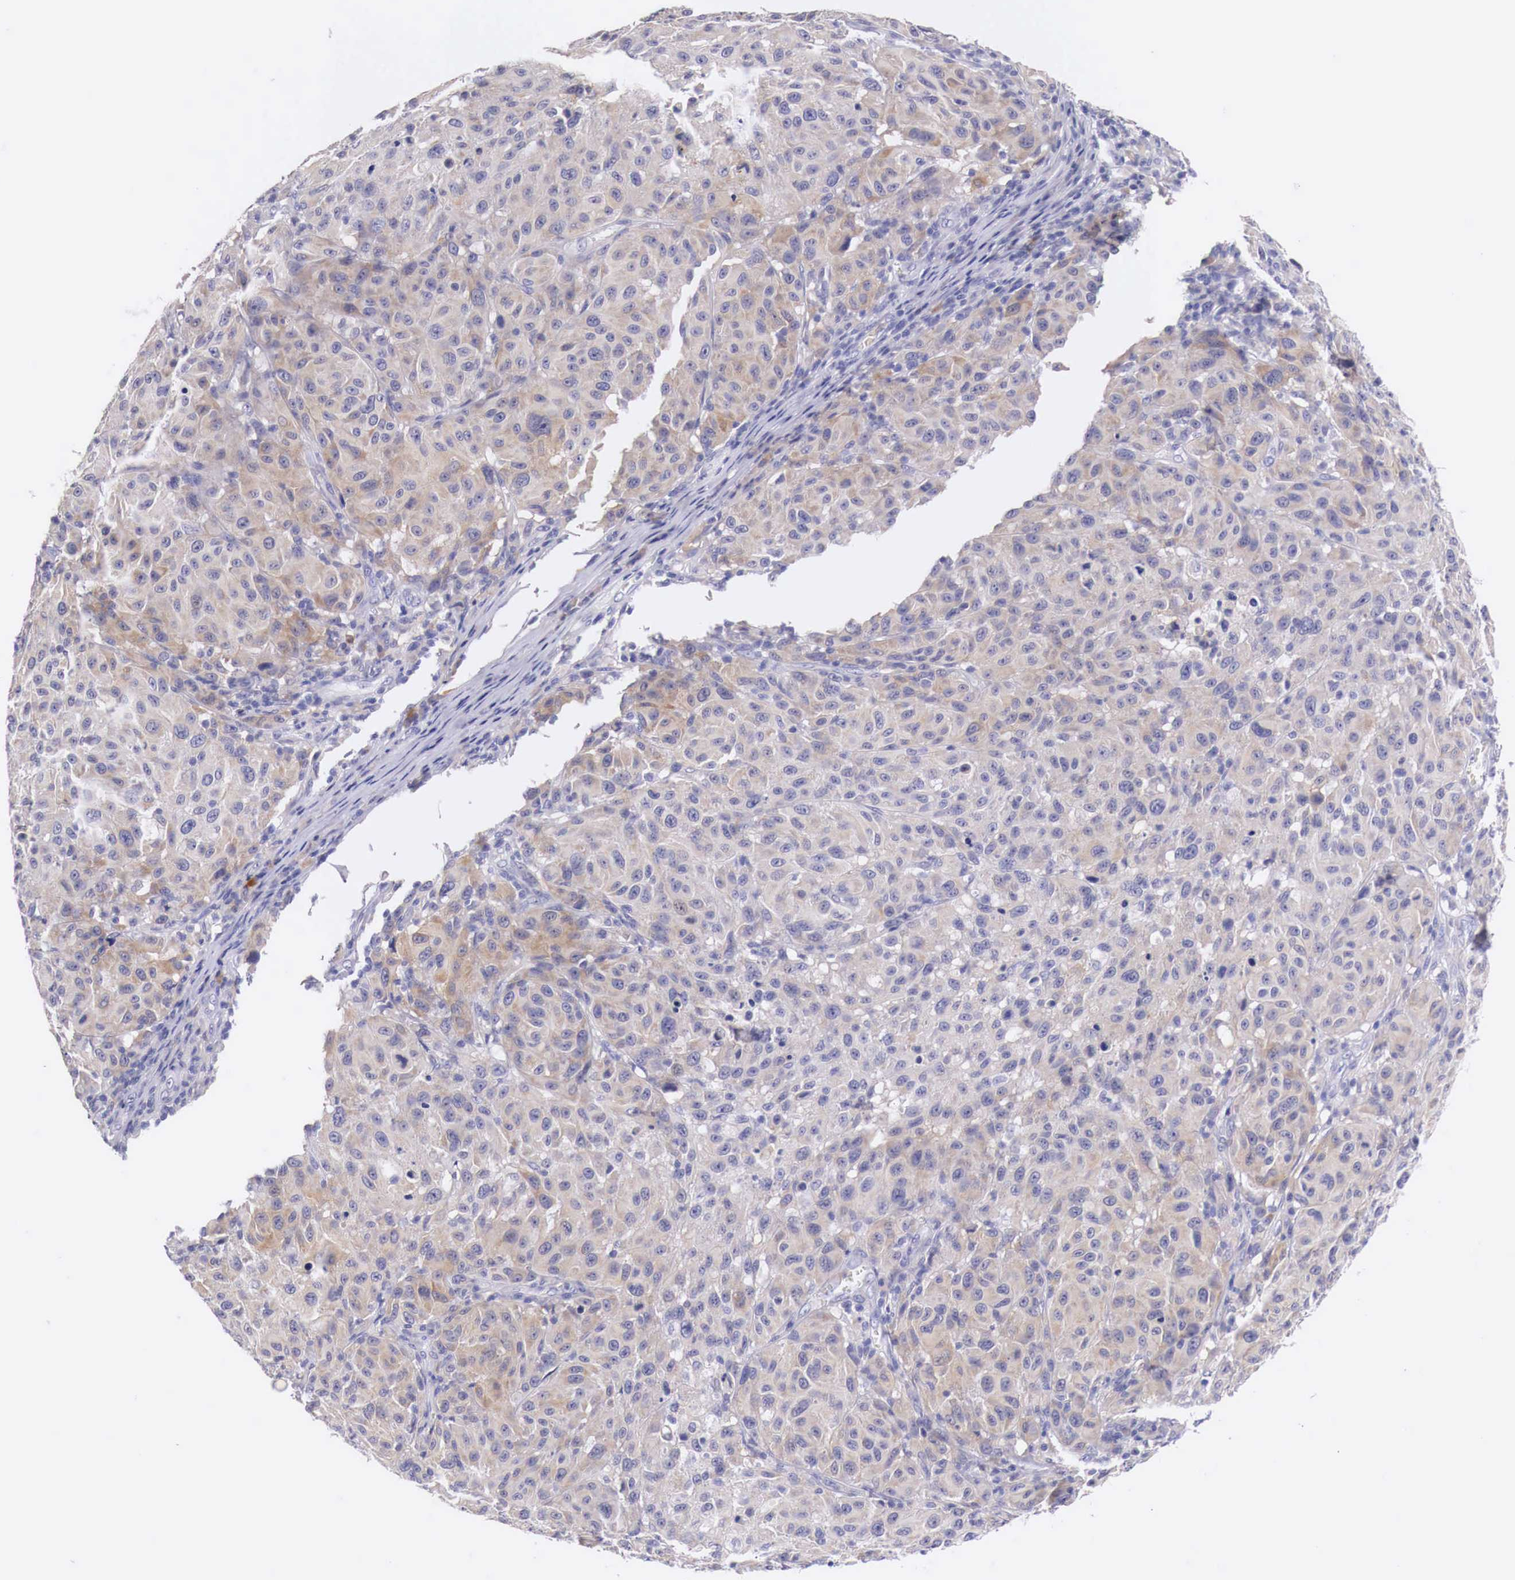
{"staining": {"intensity": "weak", "quantity": ">75%", "location": "cytoplasmic/membranous"}, "tissue": "melanoma", "cell_type": "Tumor cells", "image_type": "cancer", "snomed": [{"axis": "morphology", "description": "Malignant melanoma, NOS"}, {"axis": "topography", "description": "Skin"}], "caption": "Melanoma stained with IHC demonstrates weak cytoplasmic/membranous expression in about >75% of tumor cells.", "gene": "NREP", "patient": {"sex": "female", "age": 77}}